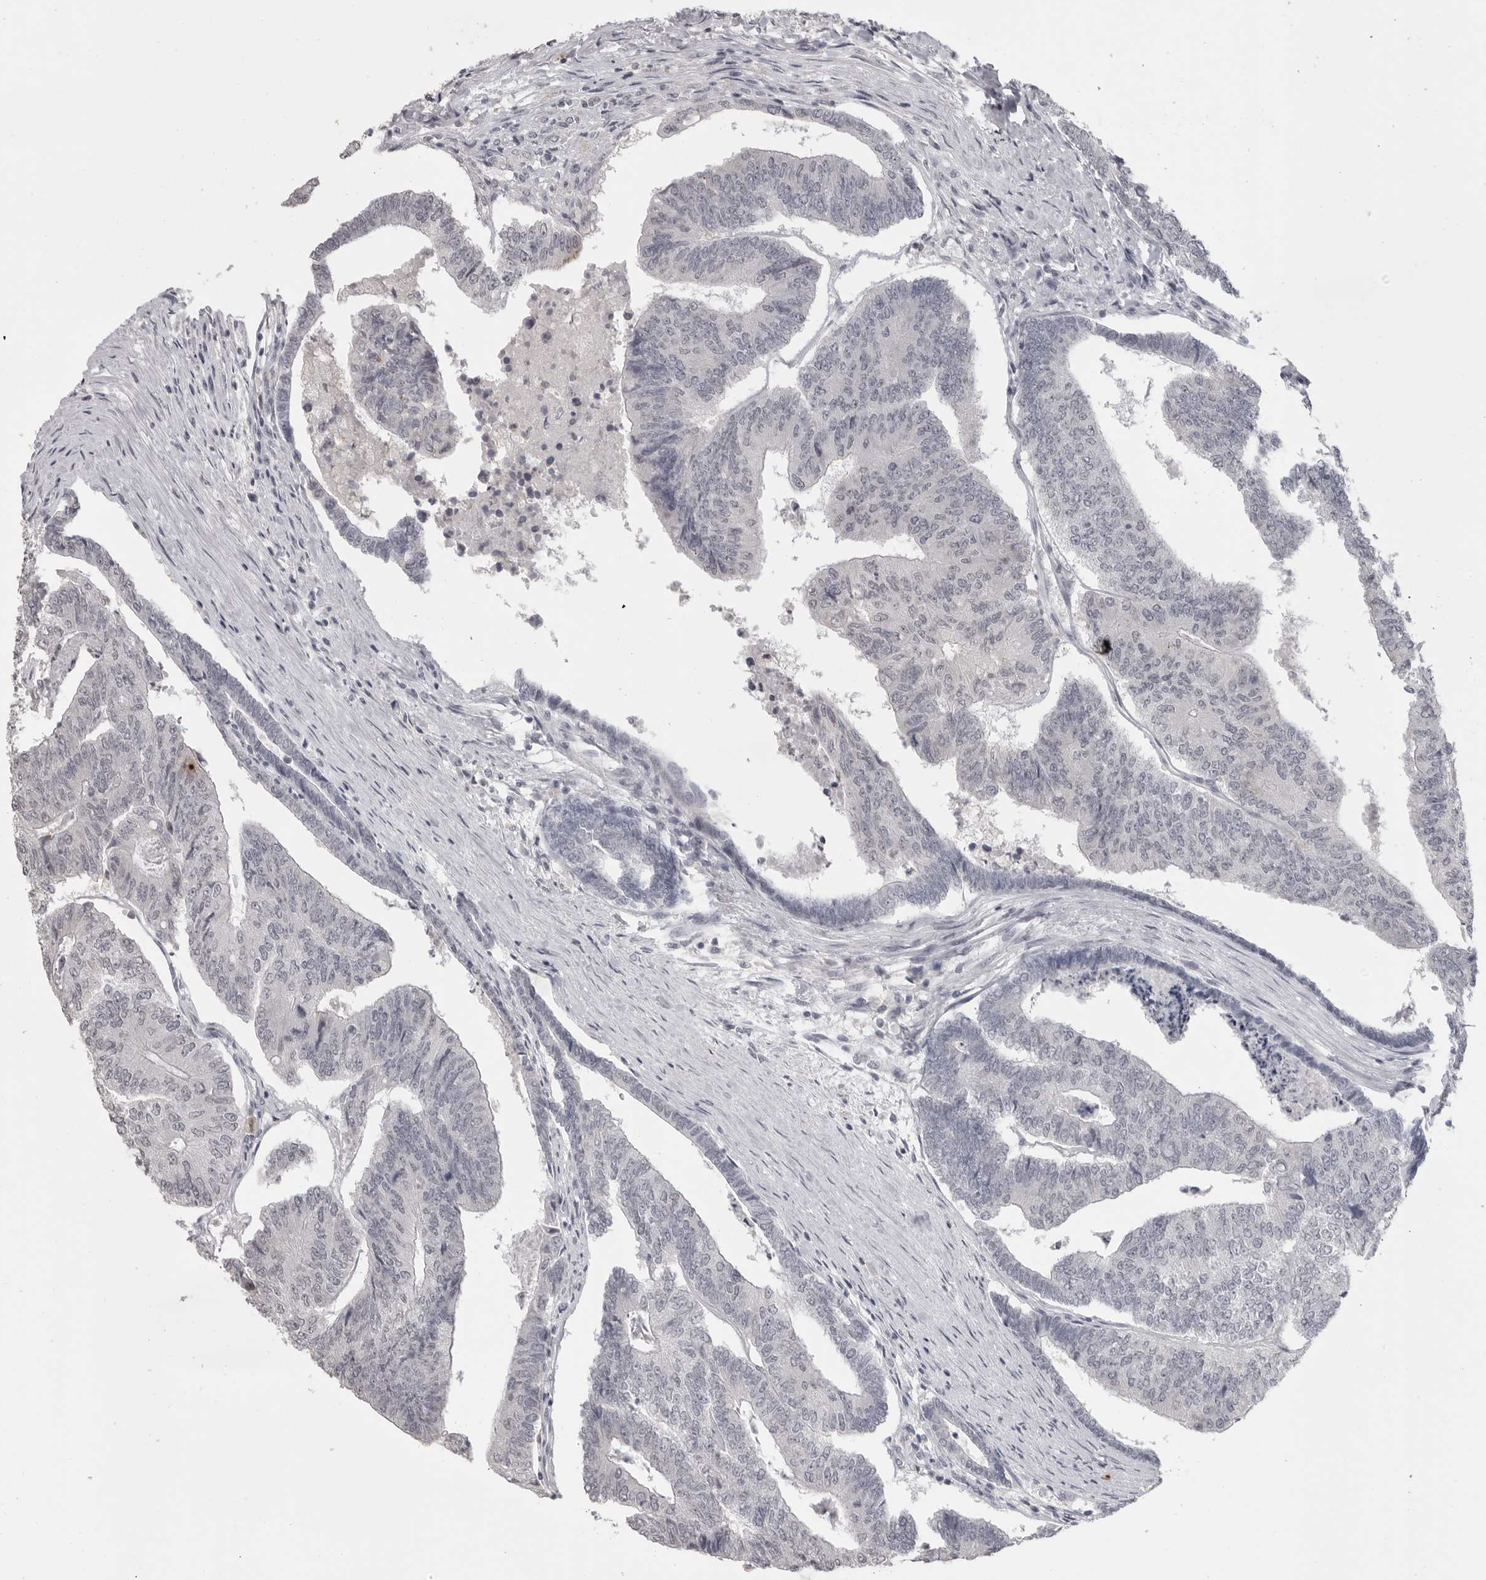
{"staining": {"intensity": "negative", "quantity": "none", "location": "none"}, "tissue": "colorectal cancer", "cell_type": "Tumor cells", "image_type": "cancer", "snomed": [{"axis": "morphology", "description": "Adenocarcinoma, NOS"}, {"axis": "topography", "description": "Colon"}], "caption": "A high-resolution photomicrograph shows IHC staining of adenocarcinoma (colorectal), which shows no significant expression in tumor cells.", "gene": "PRSS1", "patient": {"sex": "female", "age": 67}}